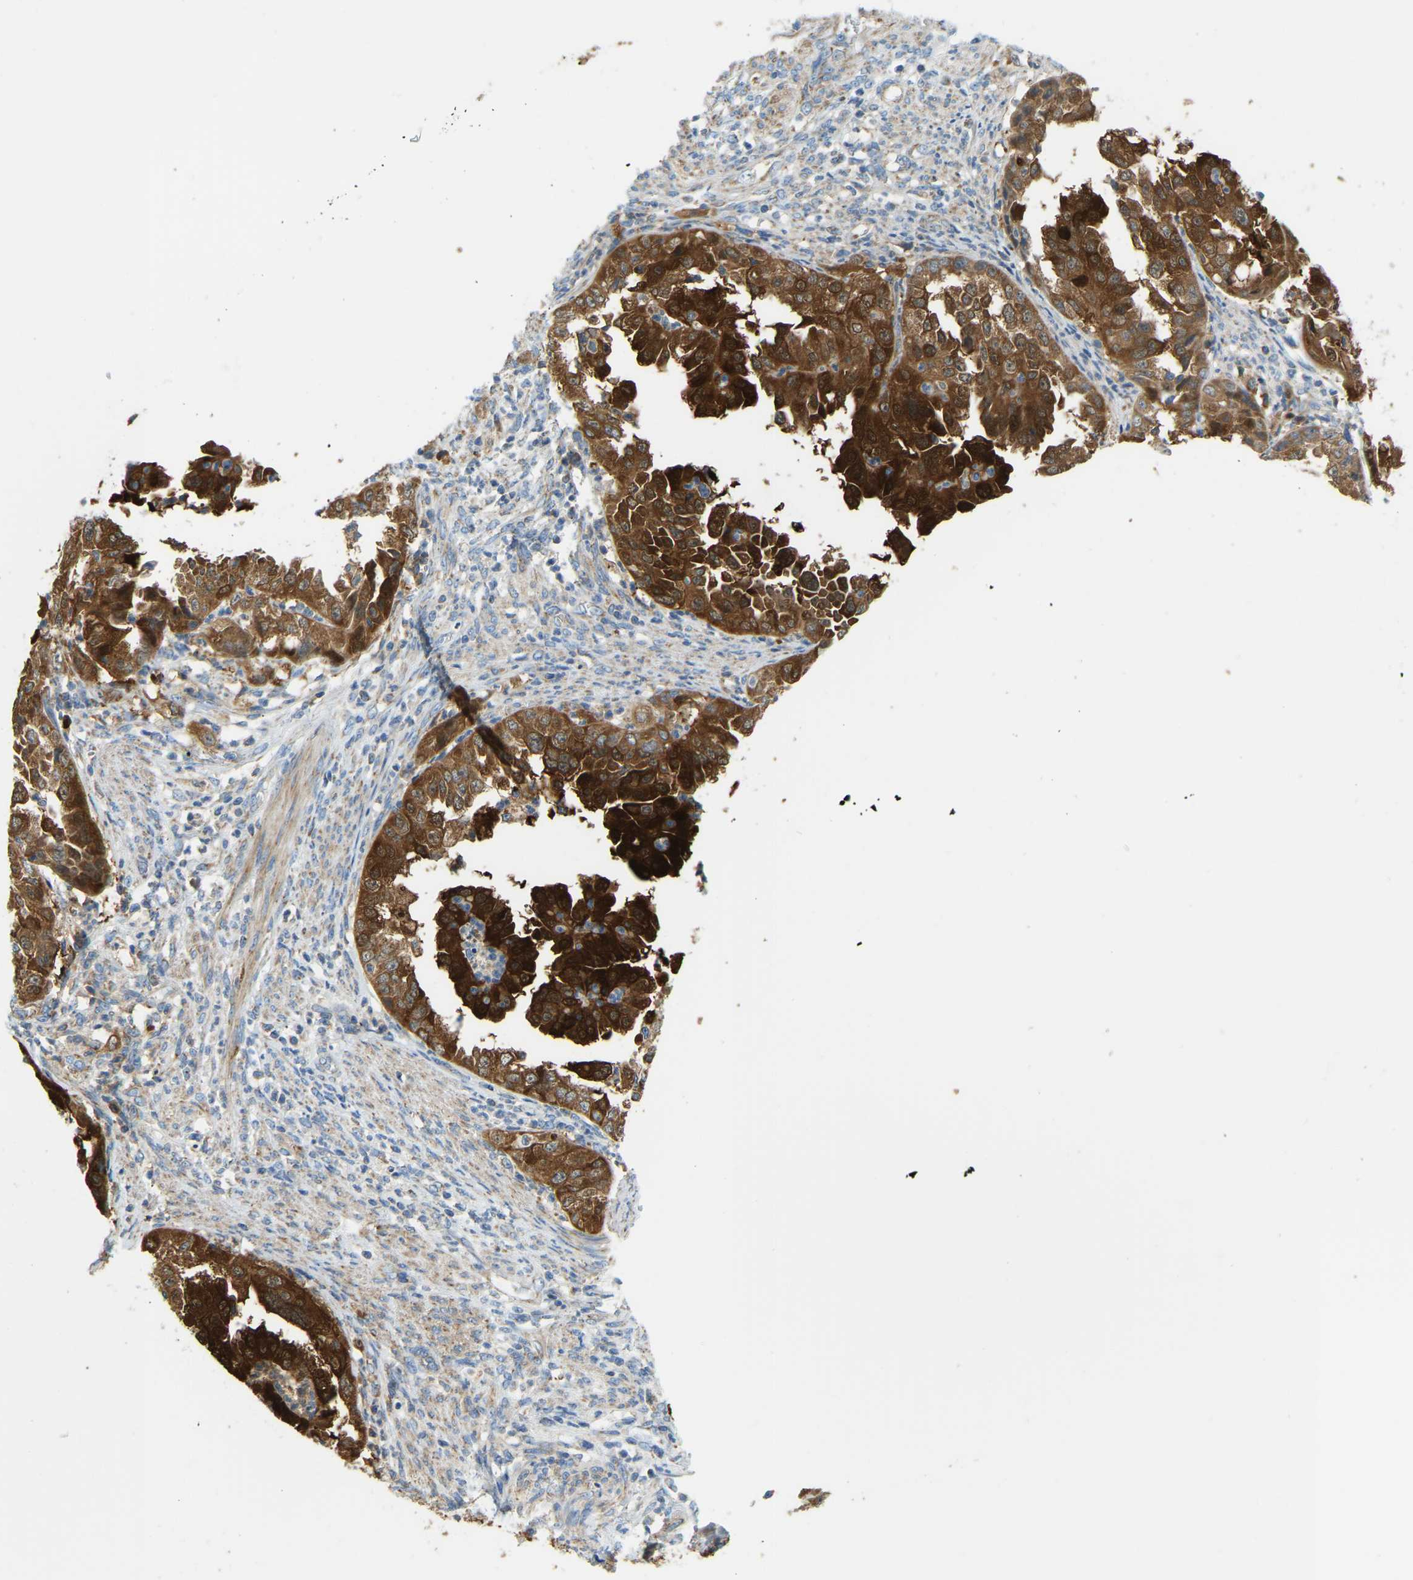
{"staining": {"intensity": "strong", "quantity": ">75%", "location": "cytoplasmic/membranous"}, "tissue": "endometrial cancer", "cell_type": "Tumor cells", "image_type": "cancer", "snomed": [{"axis": "morphology", "description": "Adenocarcinoma, NOS"}, {"axis": "topography", "description": "Endometrium"}], "caption": "Immunohistochemical staining of adenocarcinoma (endometrial) exhibits high levels of strong cytoplasmic/membranous protein staining in about >75% of tumor cells.", "gene": "GDA", "patient": {"sex": "female", "age": 85}}